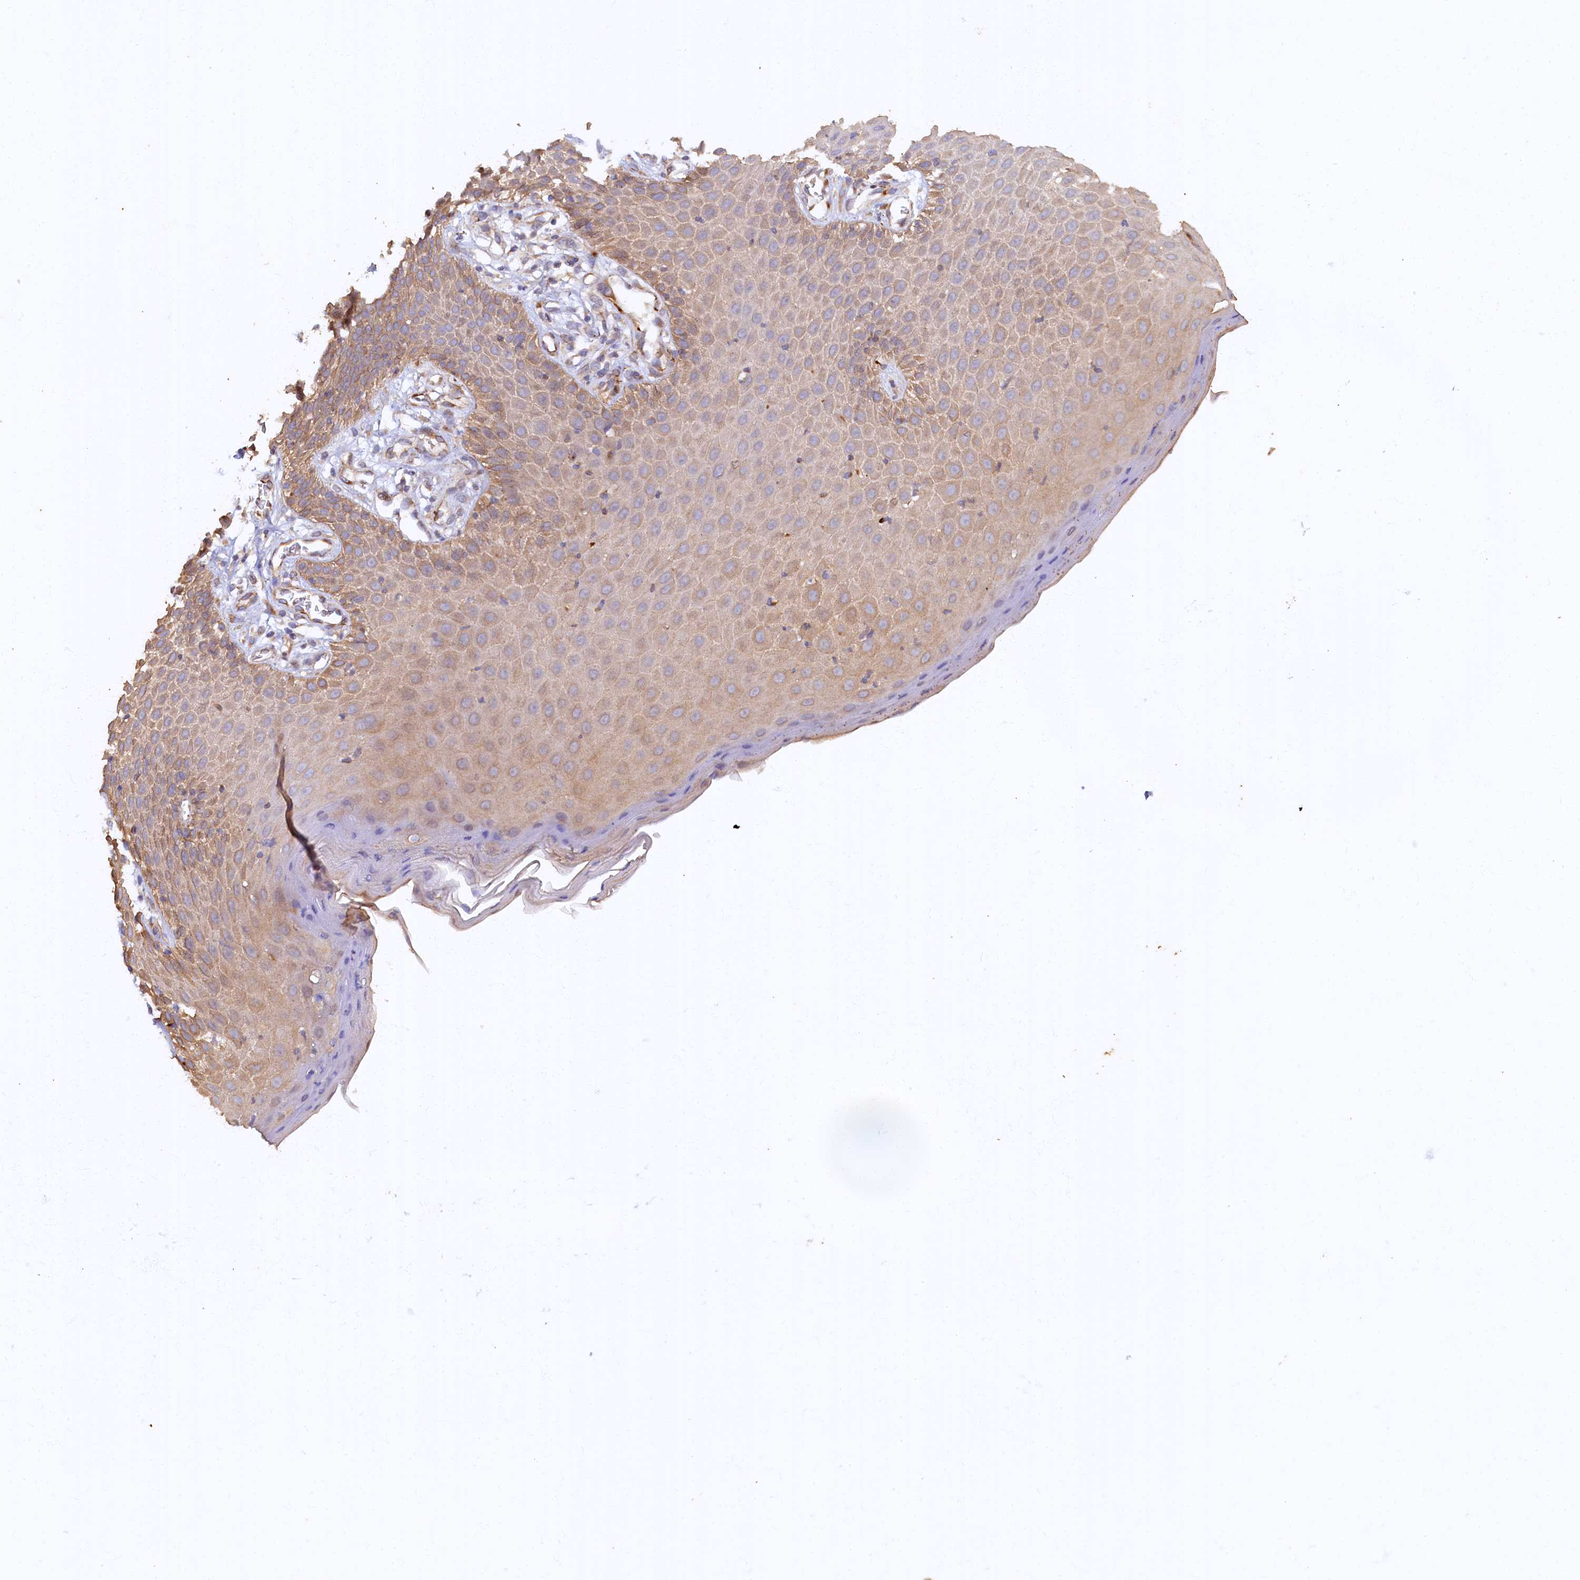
{"staining": {"intensity": "moderate", "quantity": "25%-75%", "location": "cytoplasmic/membranous"}, "tissue": "skin", "cell_type": "Epidermal cells", "image_type": "normal", "snomed": [{"axis": "morphology", "description": "Normal tissue, NOS"}, {"axis": "topography", "description": "Vulva"}], "caption": "Immunohistochemical staining of benign skin demonstrates medium levels of moderate cytoplasmic/membranous expression in about 25%-75% of epidermal cells. (brown staining indicates protein expression, while blue staining denotes nuclei).", "gene": "ARL11", "patient": {"sex": "female", "age": 68}}